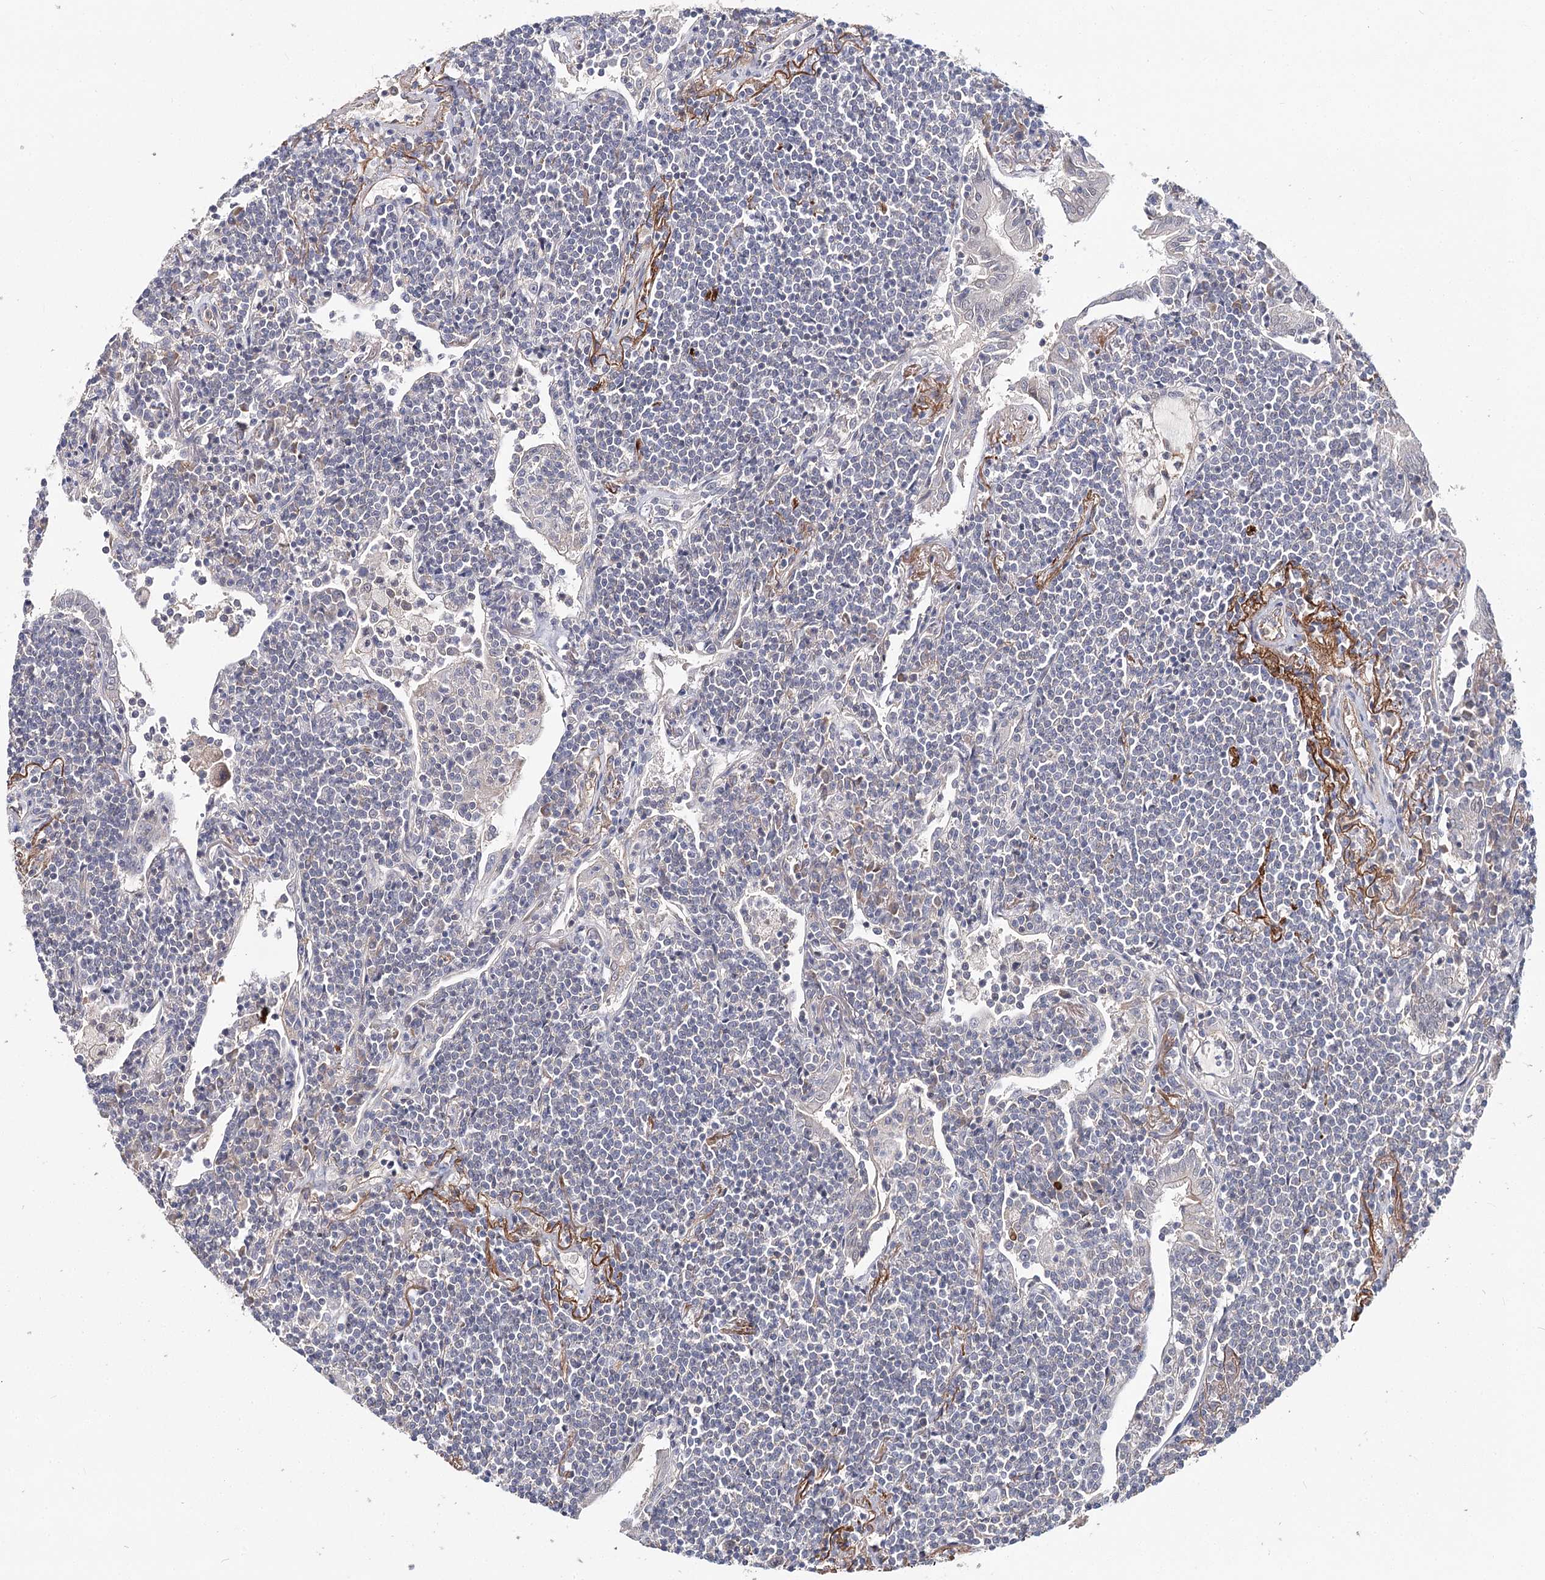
{"staining": {"intensity": "negative", "quantity": "none", "location": "none"}, "tissue": "lymphoma", "cell_type": "Tumor cells", "image_type": "cancer", "snomed": [{"axis": "morphology", "description": "Malignant lymphoma, non-Hodgkin's type, Low grade"}, {"axis": "topography", "description": "Lung"}], "caption": "Protein analysis of malignant lymphoma, non-Hodgkin's type (low-grade) exhibits no significant staining in tumor cells.", "gene": "TMEM218", "patient": {"sex": "female", "age": 71}}